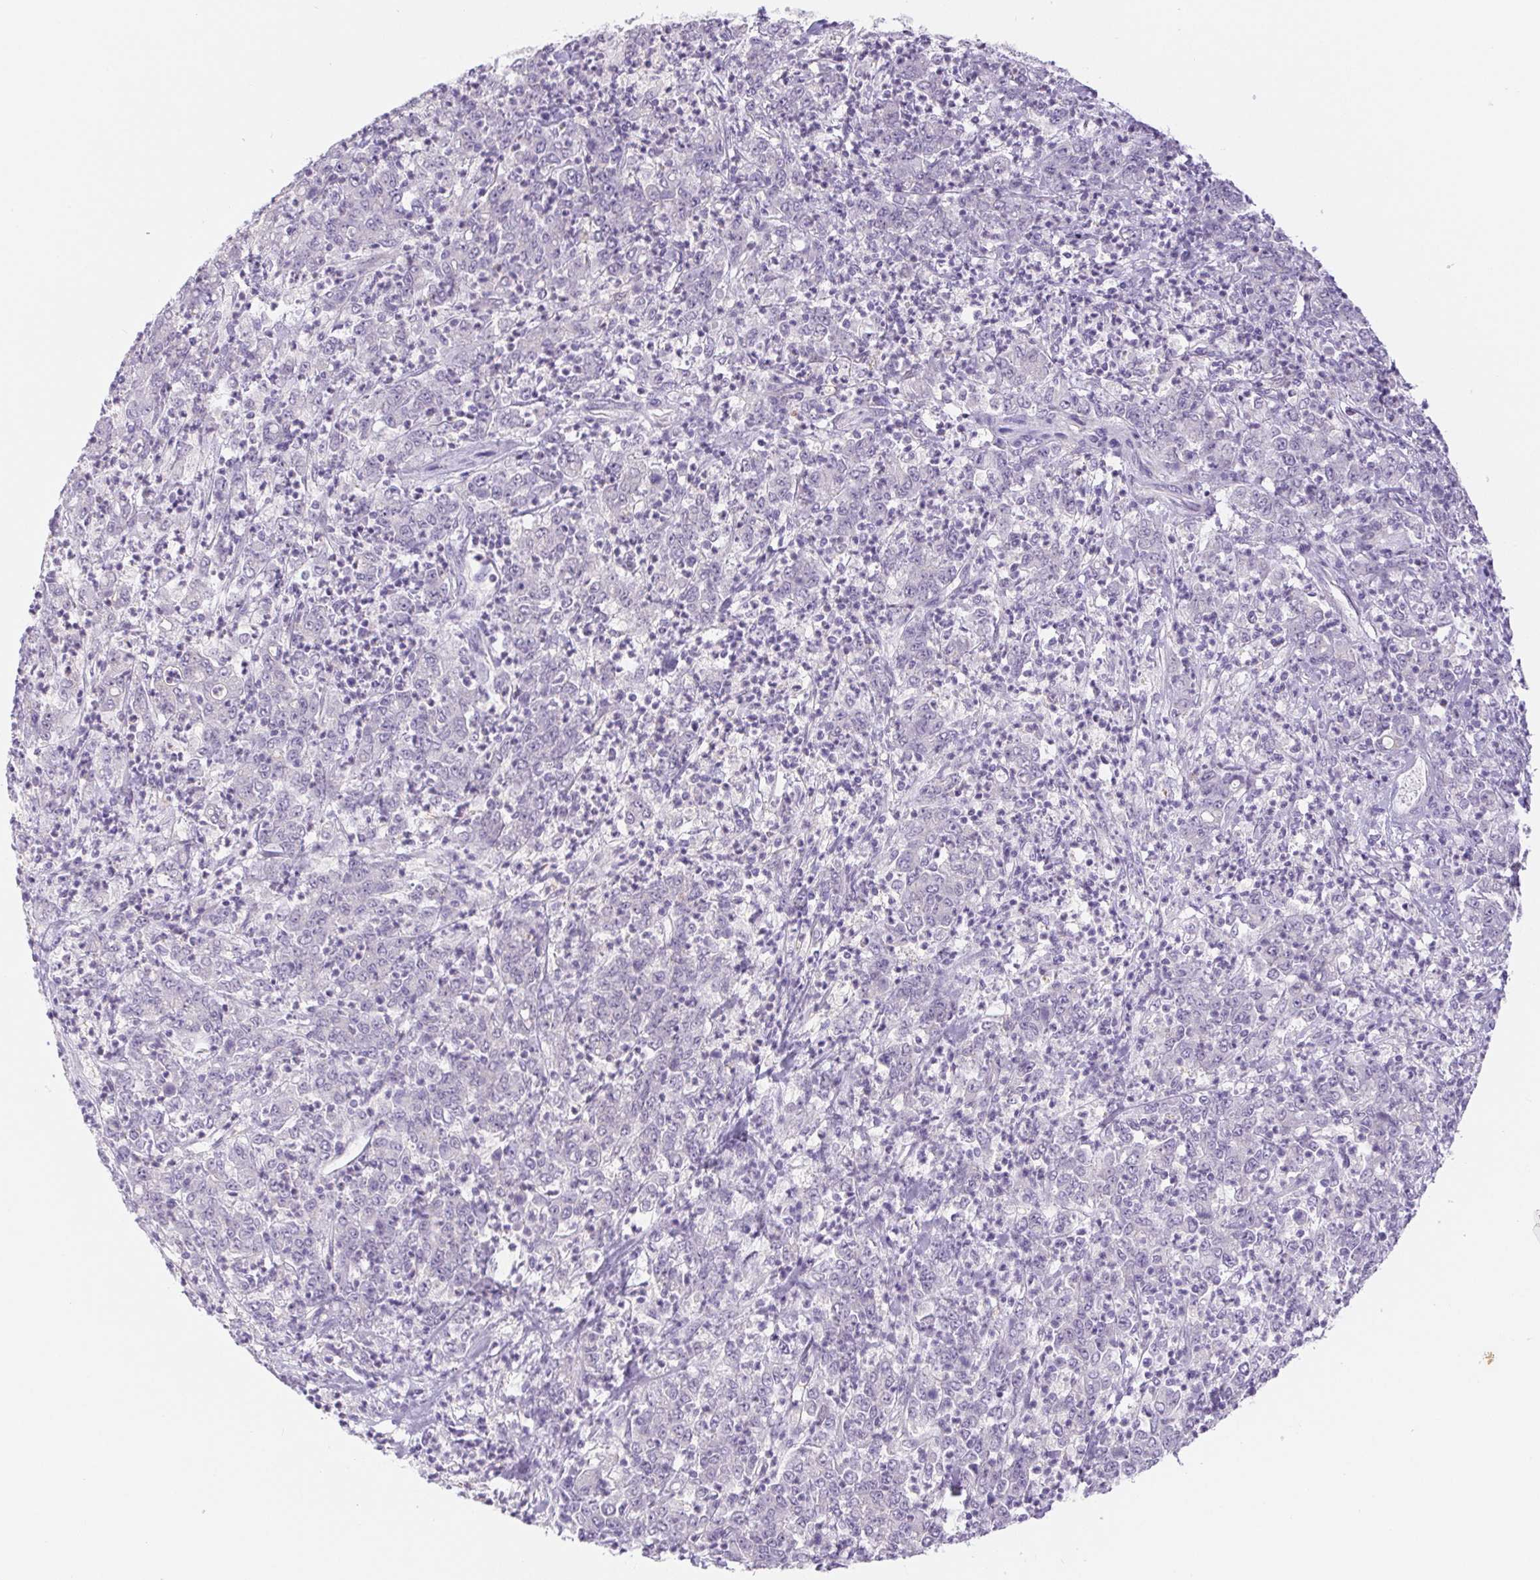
{"staining": {"intensity": "negative", "quantity": "none", "location": "none"}, "tissue": "stomach cancer", "cell_type": "Tumor cells", "image_type": "cancer", "snomed": [{"axis": "morphology", "description": "Adenocarcinoma, NOS"}, {"axis": "topography", "description": "Stomach, lower"}], "caption": "Stomach cancer was stained to show a protein in brown. There is no significant positivity in tumor cells.", "gene": "DYNC2LI1", "patient": {"sex": "female", "age": 71}}